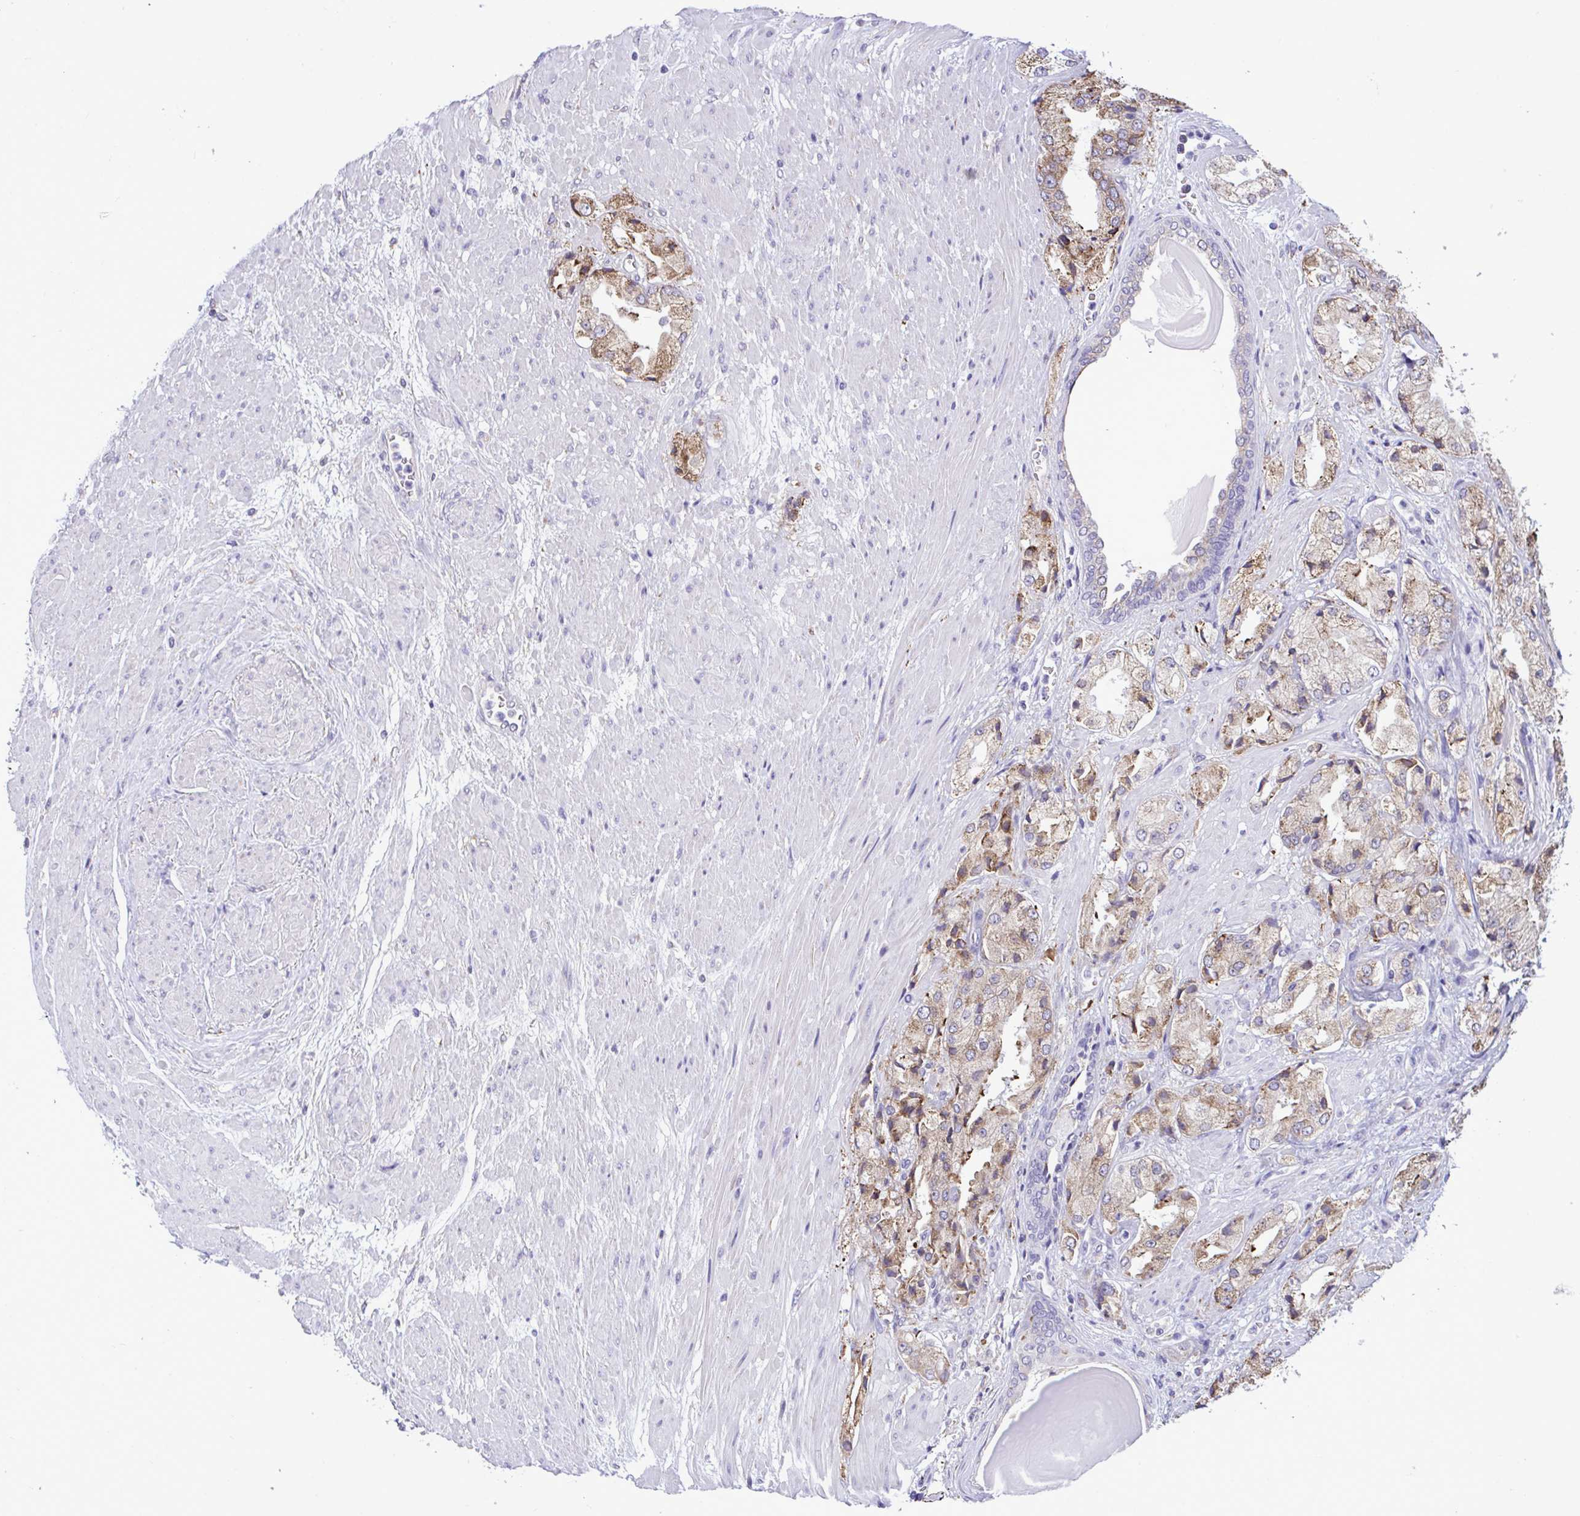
{"staining": {"intensity": "moderate", "quantity": "25%-75%", "location": "cytoplasmic/membranous"}, "tissue": "prostate cancer", "cell_type": "Tumor cells", "image_type": "cancer", "snomed": [{"axis": "morphology", "description": "Adenocarcinoma, High grade"}, {"axis": "topography", "description": "Prostate"}], "caption": "Immunohistochemical staining of human high-grade adenocarcinoma (prostate) shows moderate cytoplasmic/membranous protein expression in about 25%-75% of tumor cells. (IHC, brightfield microscopy, high magnification).", "gene": "PIGK", "patient": {"sex": "male", "age": 68}}